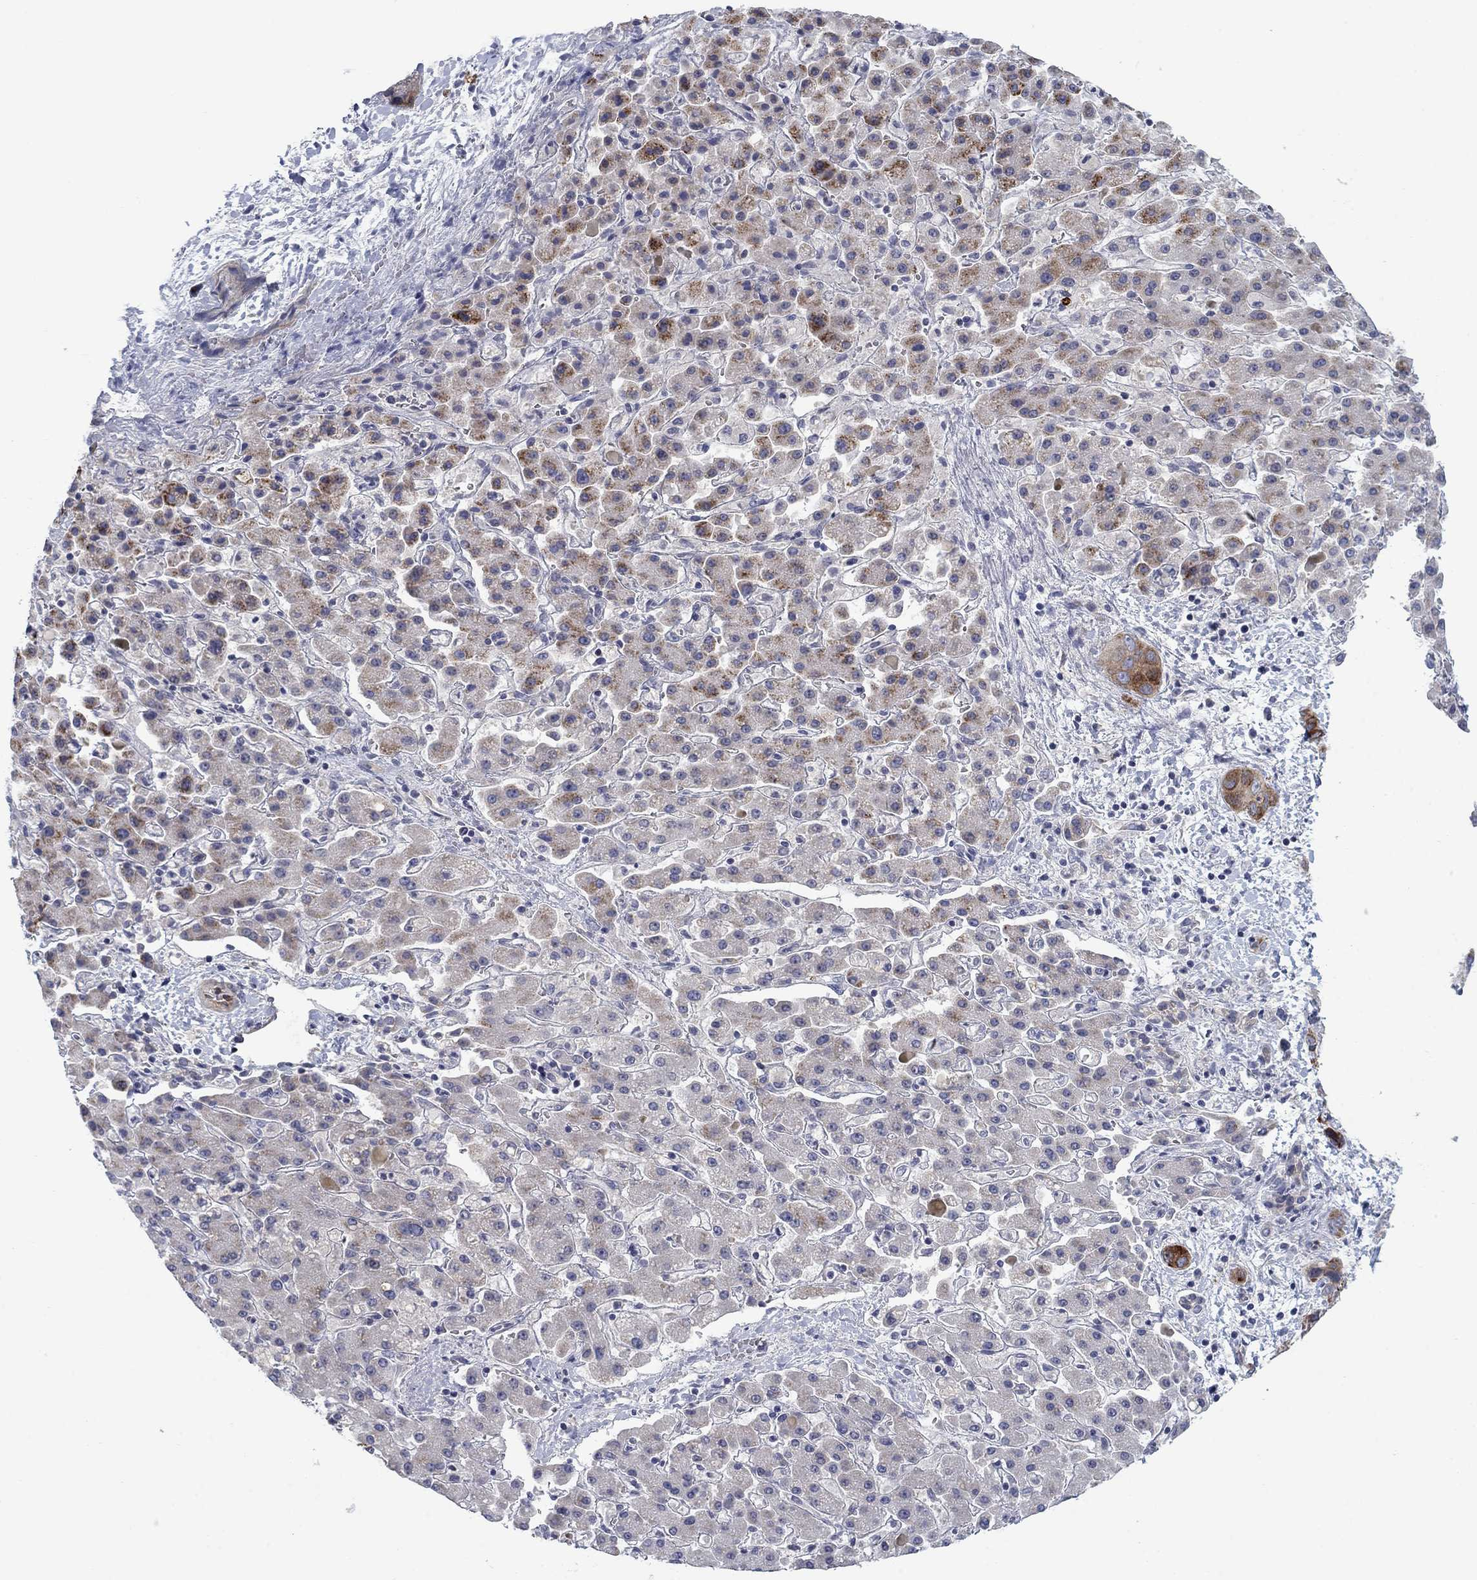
{"staining": {"intensity": "moderate", "quantity": "<25%", "location": "cytoplasmic/membranous"}, "tissue": "liver cancer", "cell_type": "Tumor cells", "image_type": "cancer", "snomed": [{"axis": "morphology", "description": "Cholangiocarcinoma"}, {"axis": "topography", "description": "Liver"}], "caption": "This histopathology image reveals cholangiocarcinoma (liver) stained with immunohistochemistry to label a protein in brown. The cytoplasmic/membranous of tumor cells show moderate positivity for the protein. Nuclei are counter-stained blue.", "gene": "FXR1", "patient": {"sex": "female", "age": 52}}